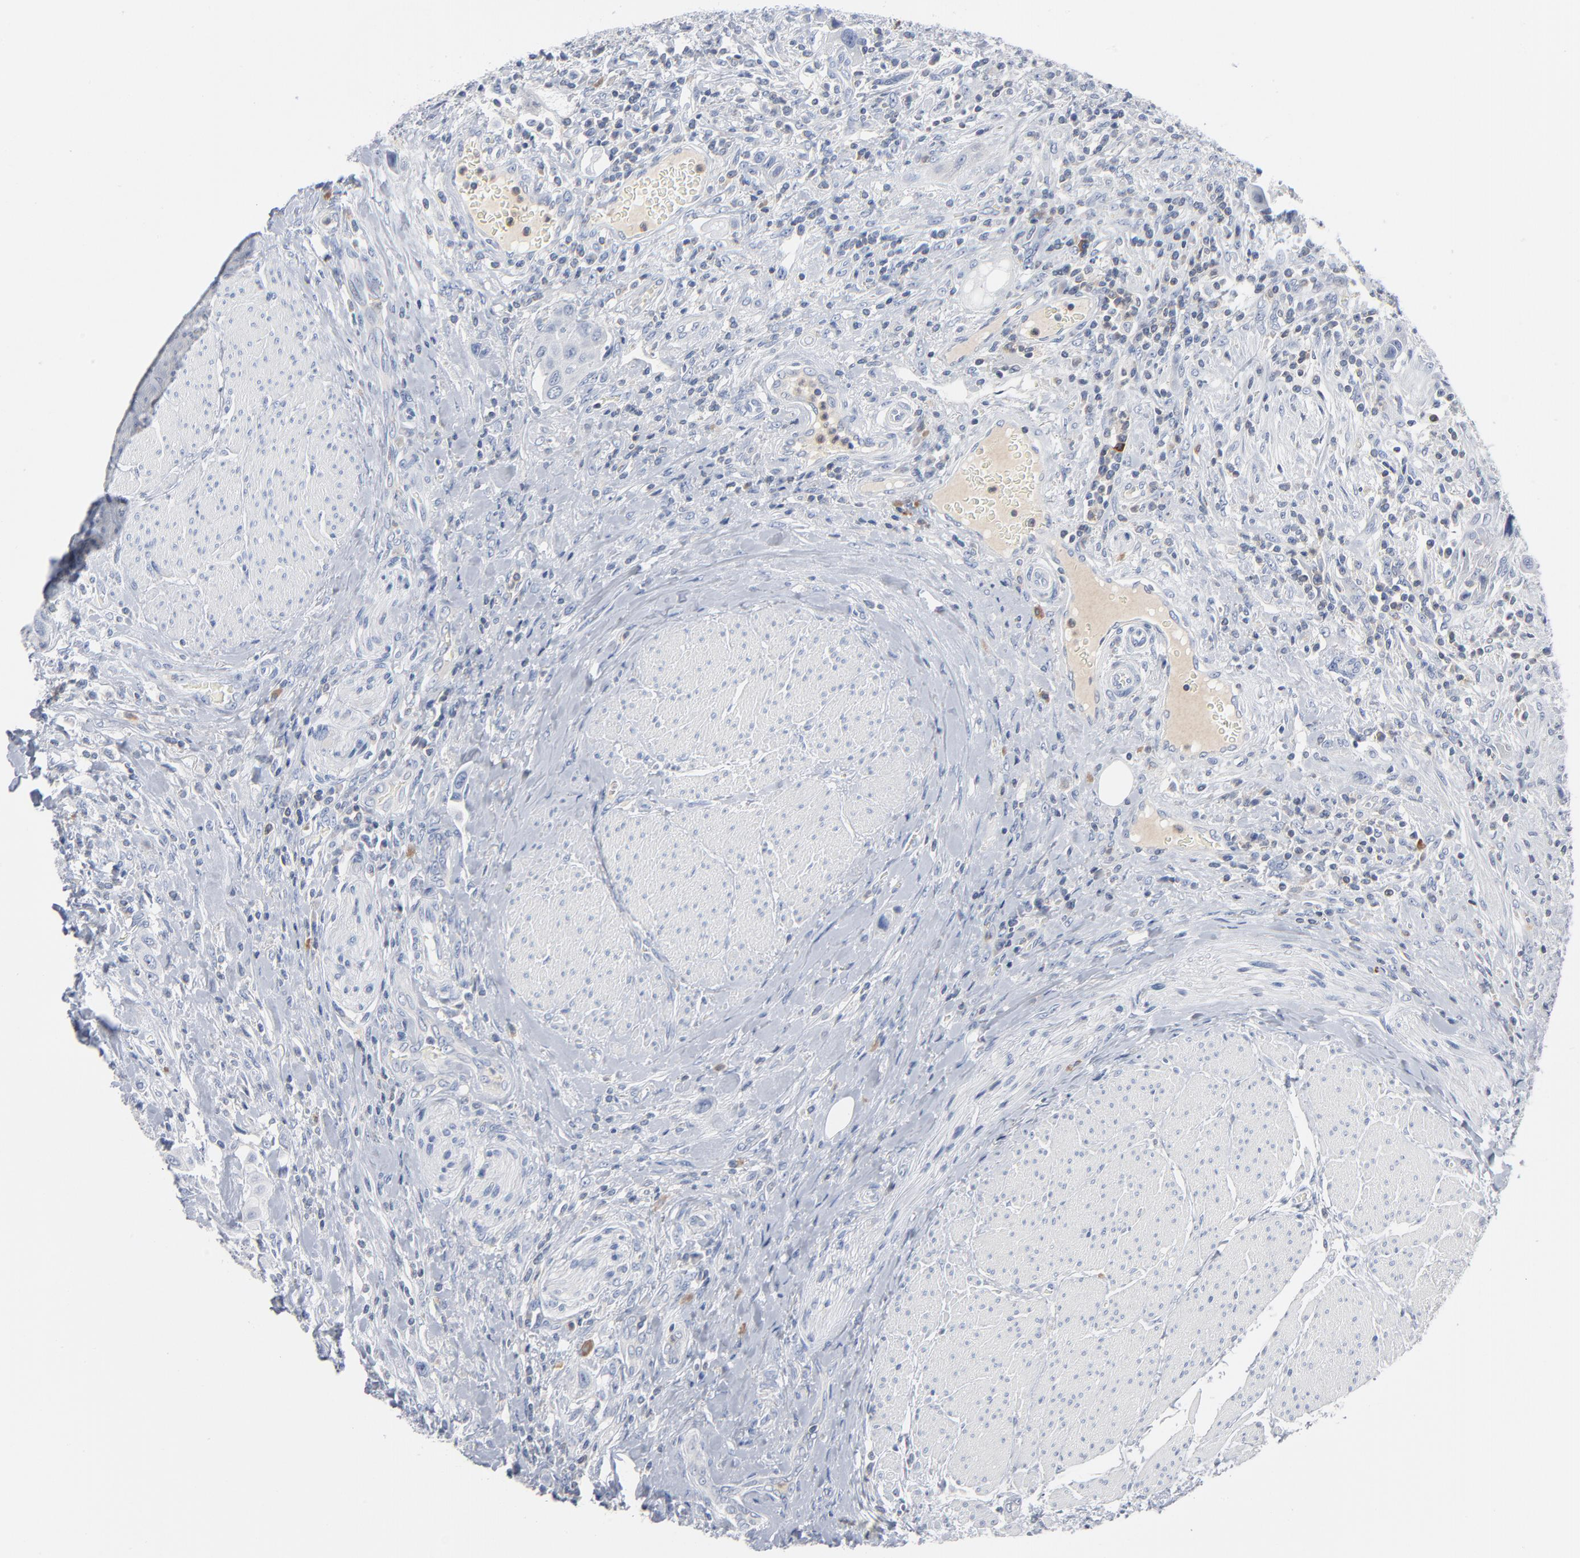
{"staining": {"intensity": "negative", "quantity": "none", "location": "none"}, "tissue": "urothelial cancer", "cell_type": "Tumor cells", "image_type": "cancer", "snomed": [{"axis": "morphology", "description": "Urothelial carcinoma, High grade"}, {"axis": "topography", "description": "Urinary bladder"}], "caption": "A histopathology image of human urothelial cancer is negative for staining in tumor cells. Brightfield microscopy of IHC stained with DAB (3,3'-diaminobenzidine) (brown) and hematoxylin (blue), captured at high magnification.", "gene": "PTK2B", "patient": {"sex": "male", "age": 50}}